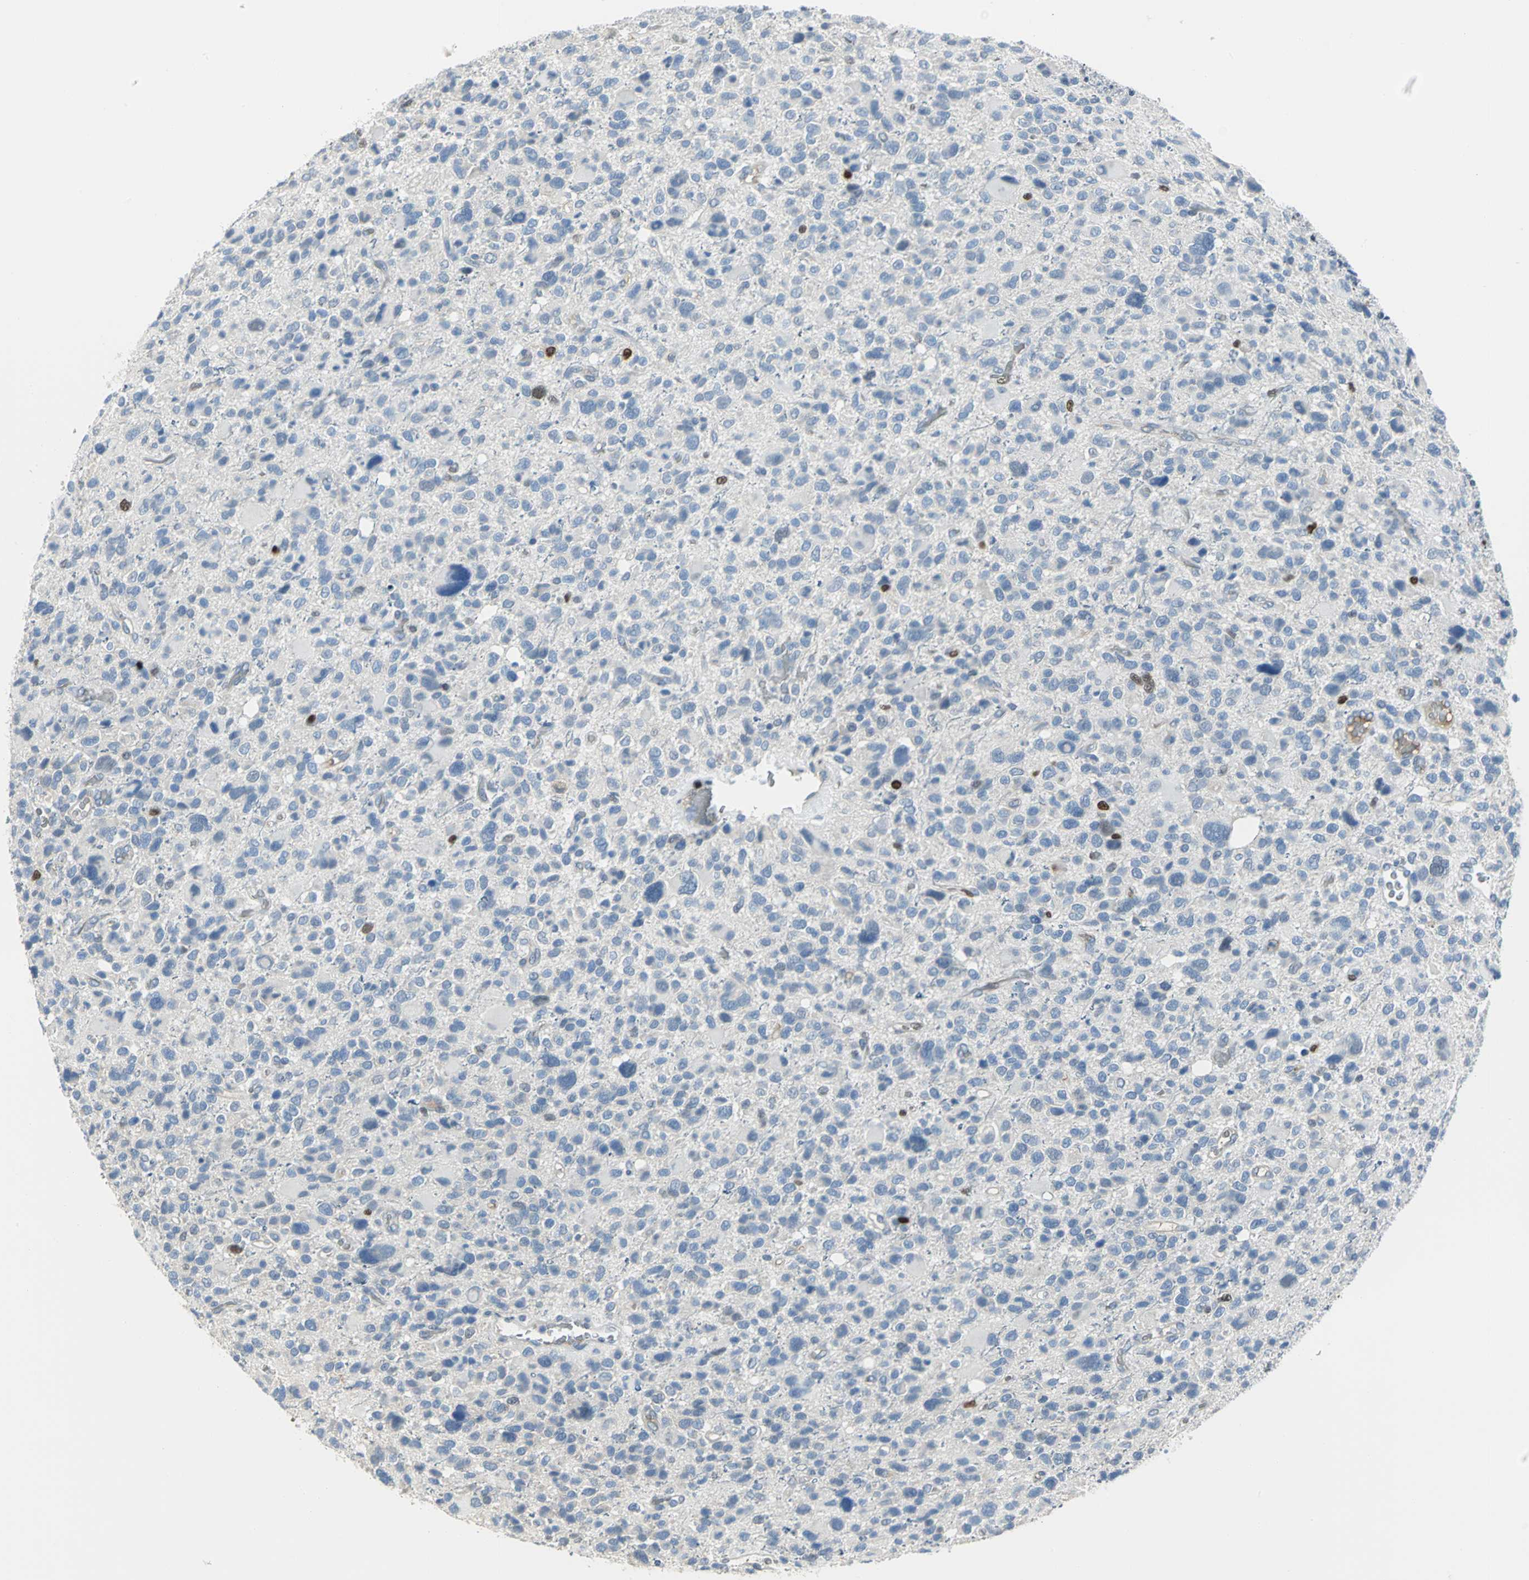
{"staining": {"intensity": "strong", "quantity": "<25%", "location": "nuclear"}, "tissue": "glioma", "cell_type": "Tumor cells", "image_type": "cancer", "snomed": [{"axis": "morphology", "description": "Glioma, malignant, High grade"}, {"axis": "topography", "description": "Brain"}], "caption": "Human malignant high-grade glioma stained with a protein marker demonstrates strong staining in tumor cells.", "gene": "MCM3", "patient": {"sex": "male", "age": 48}}